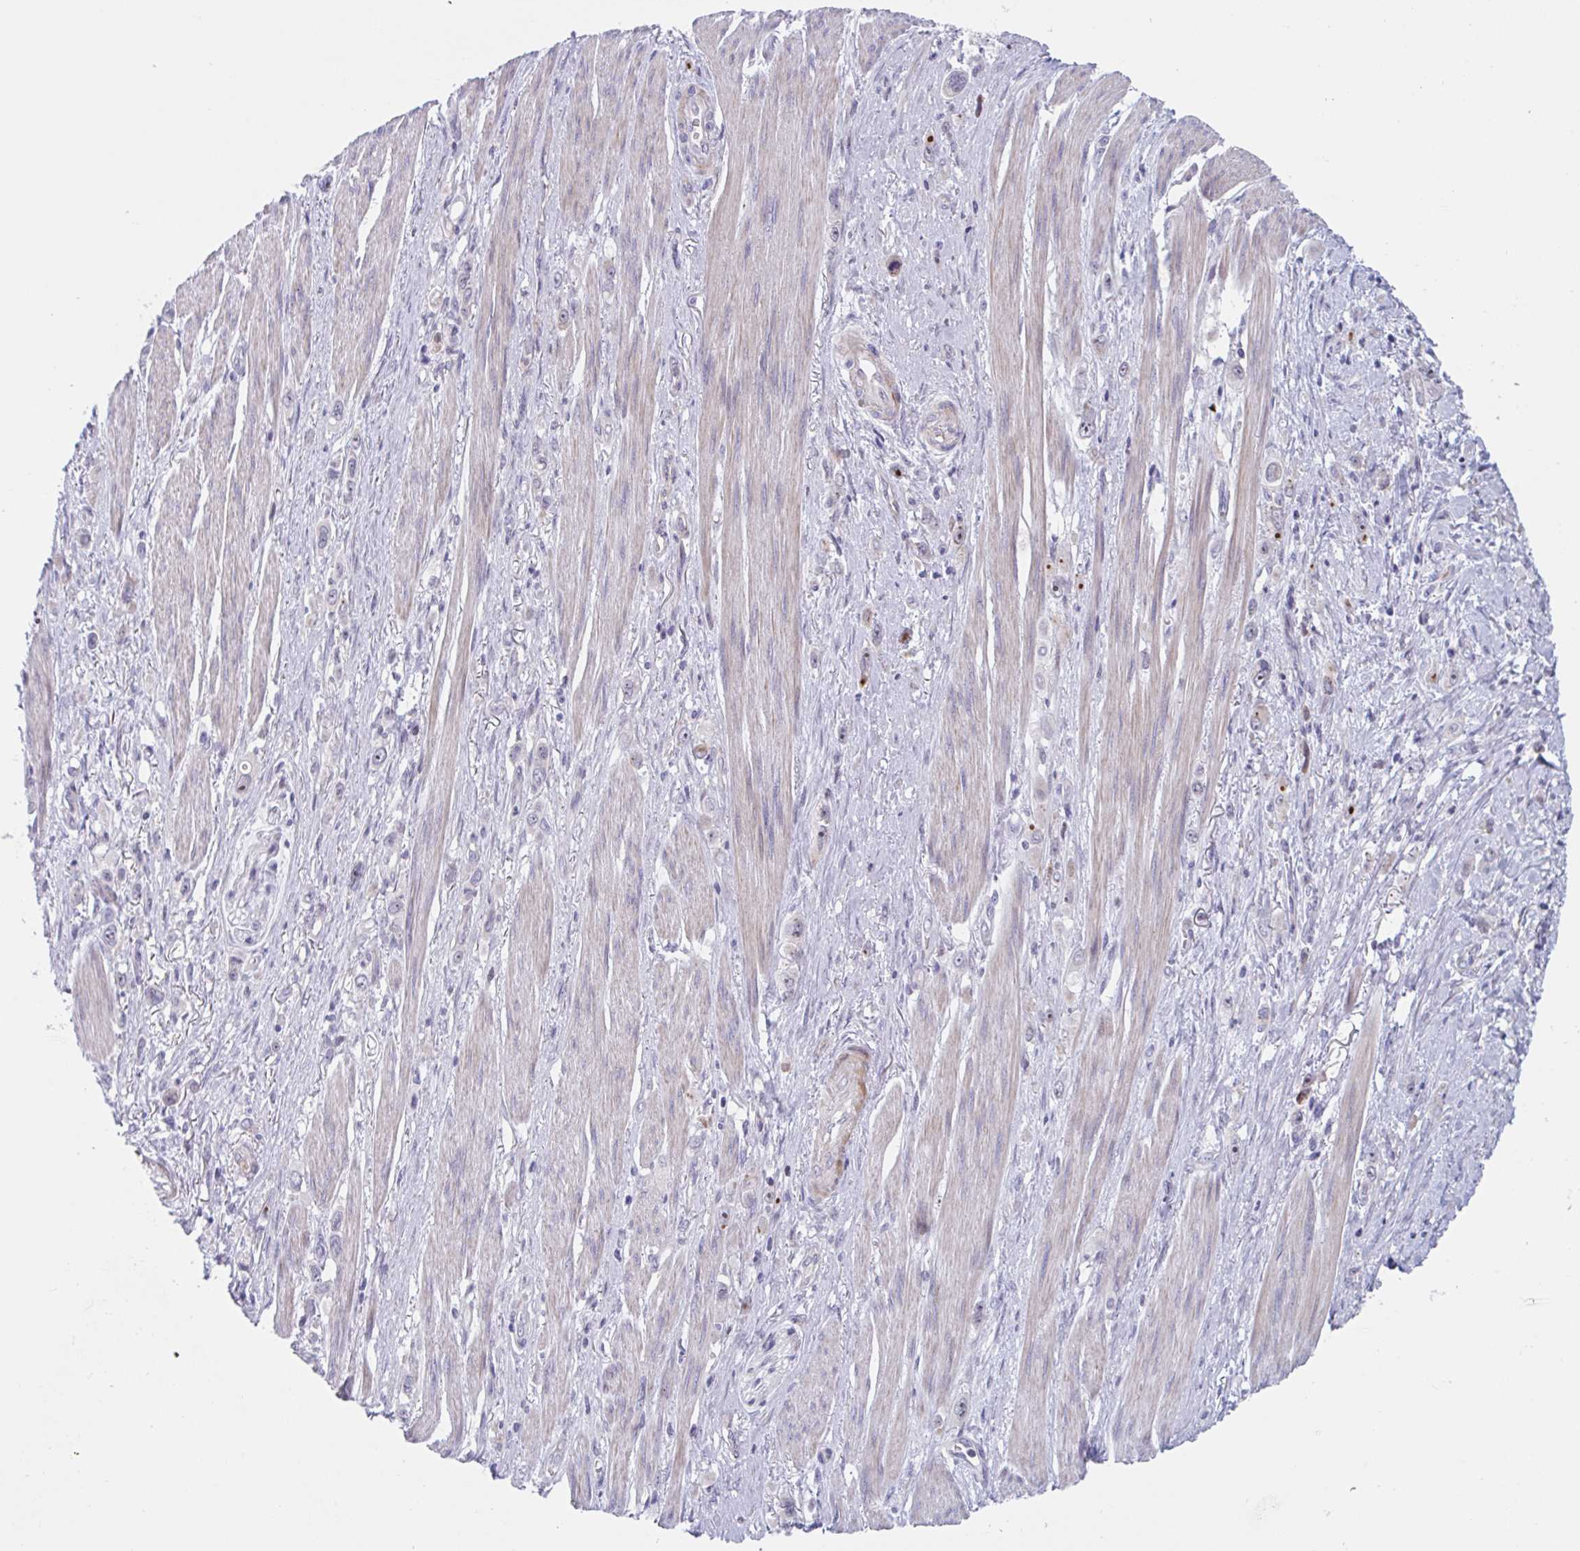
{"staining": {"intensity": "negative", "quantity": "none", "location": "none"}, "tissue": "stomach cancer", "cell_type": "Tumor cells", "image_type": "cancer", "snomed": [{"axis": "morphology", "description": "Adenocarcinoma, NOS"}, {"axis": "topography", "description": "Stomach, upper"}], "caption": "IHC of human adenocarcinoma (stomach) exhibits no staining in tumor cells.", "gene": "DUXA", "patient": {"sex": "male", "age": 75}}